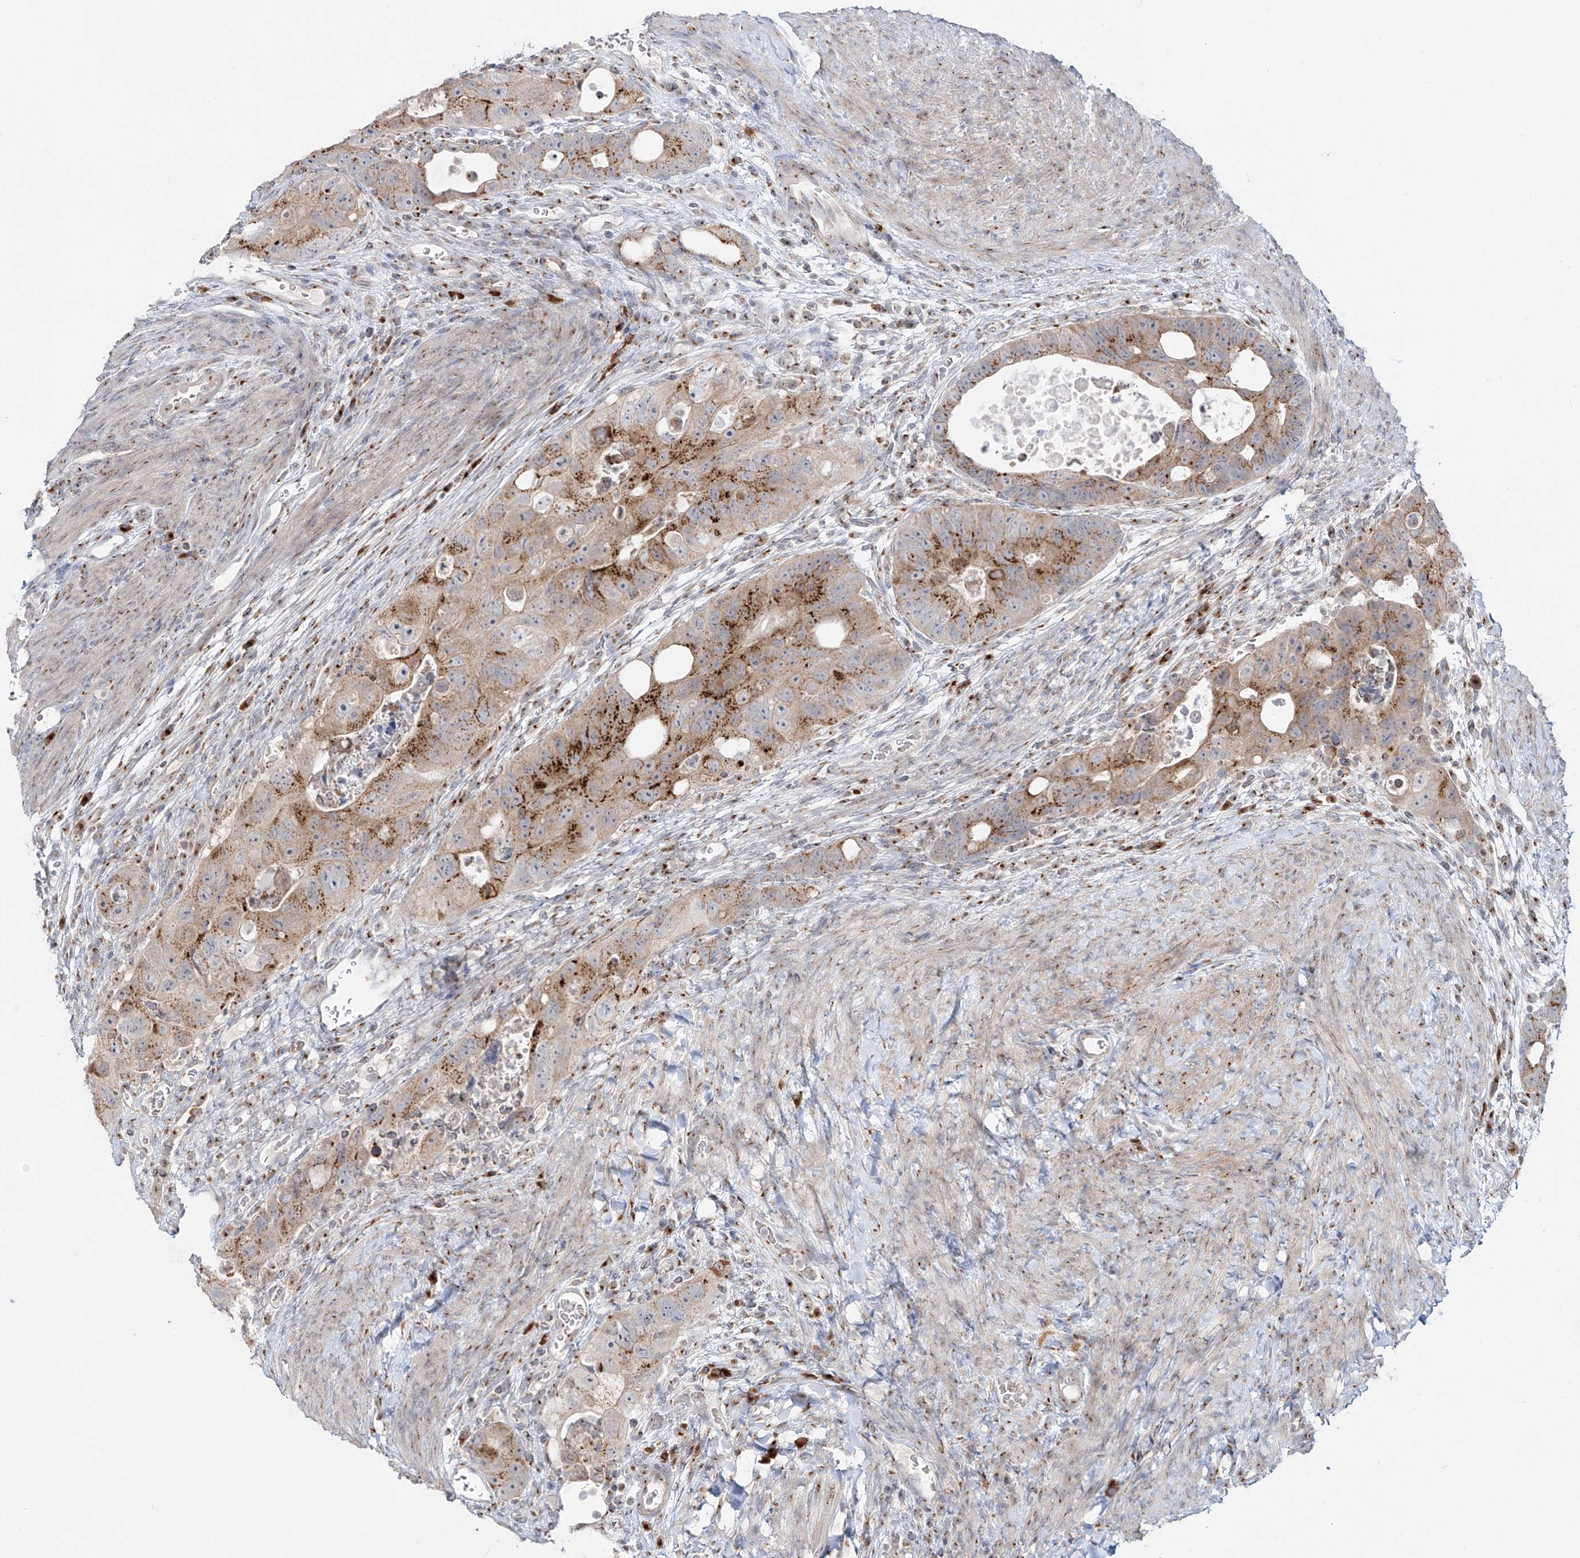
{"staining": {"intensity": "moderate", "quantity": ">75%", "location": "cytoplasmic/membranous"}, "tissue": "colorectal cancer", "cell_type": "Tumor cells", "image_type": "cancer", "snomed": [{"axis": "morphology", "description": "Adenocarcinoma, NOS"}, {"axis": "topography", "description": "Rectum"}], "caption": "Human colorectal cancer stained with a protein marker demonstrates moderate staining in tumor cells.", "gene": "BSDC1", "patient": {"sex": "male", "age": 59}}